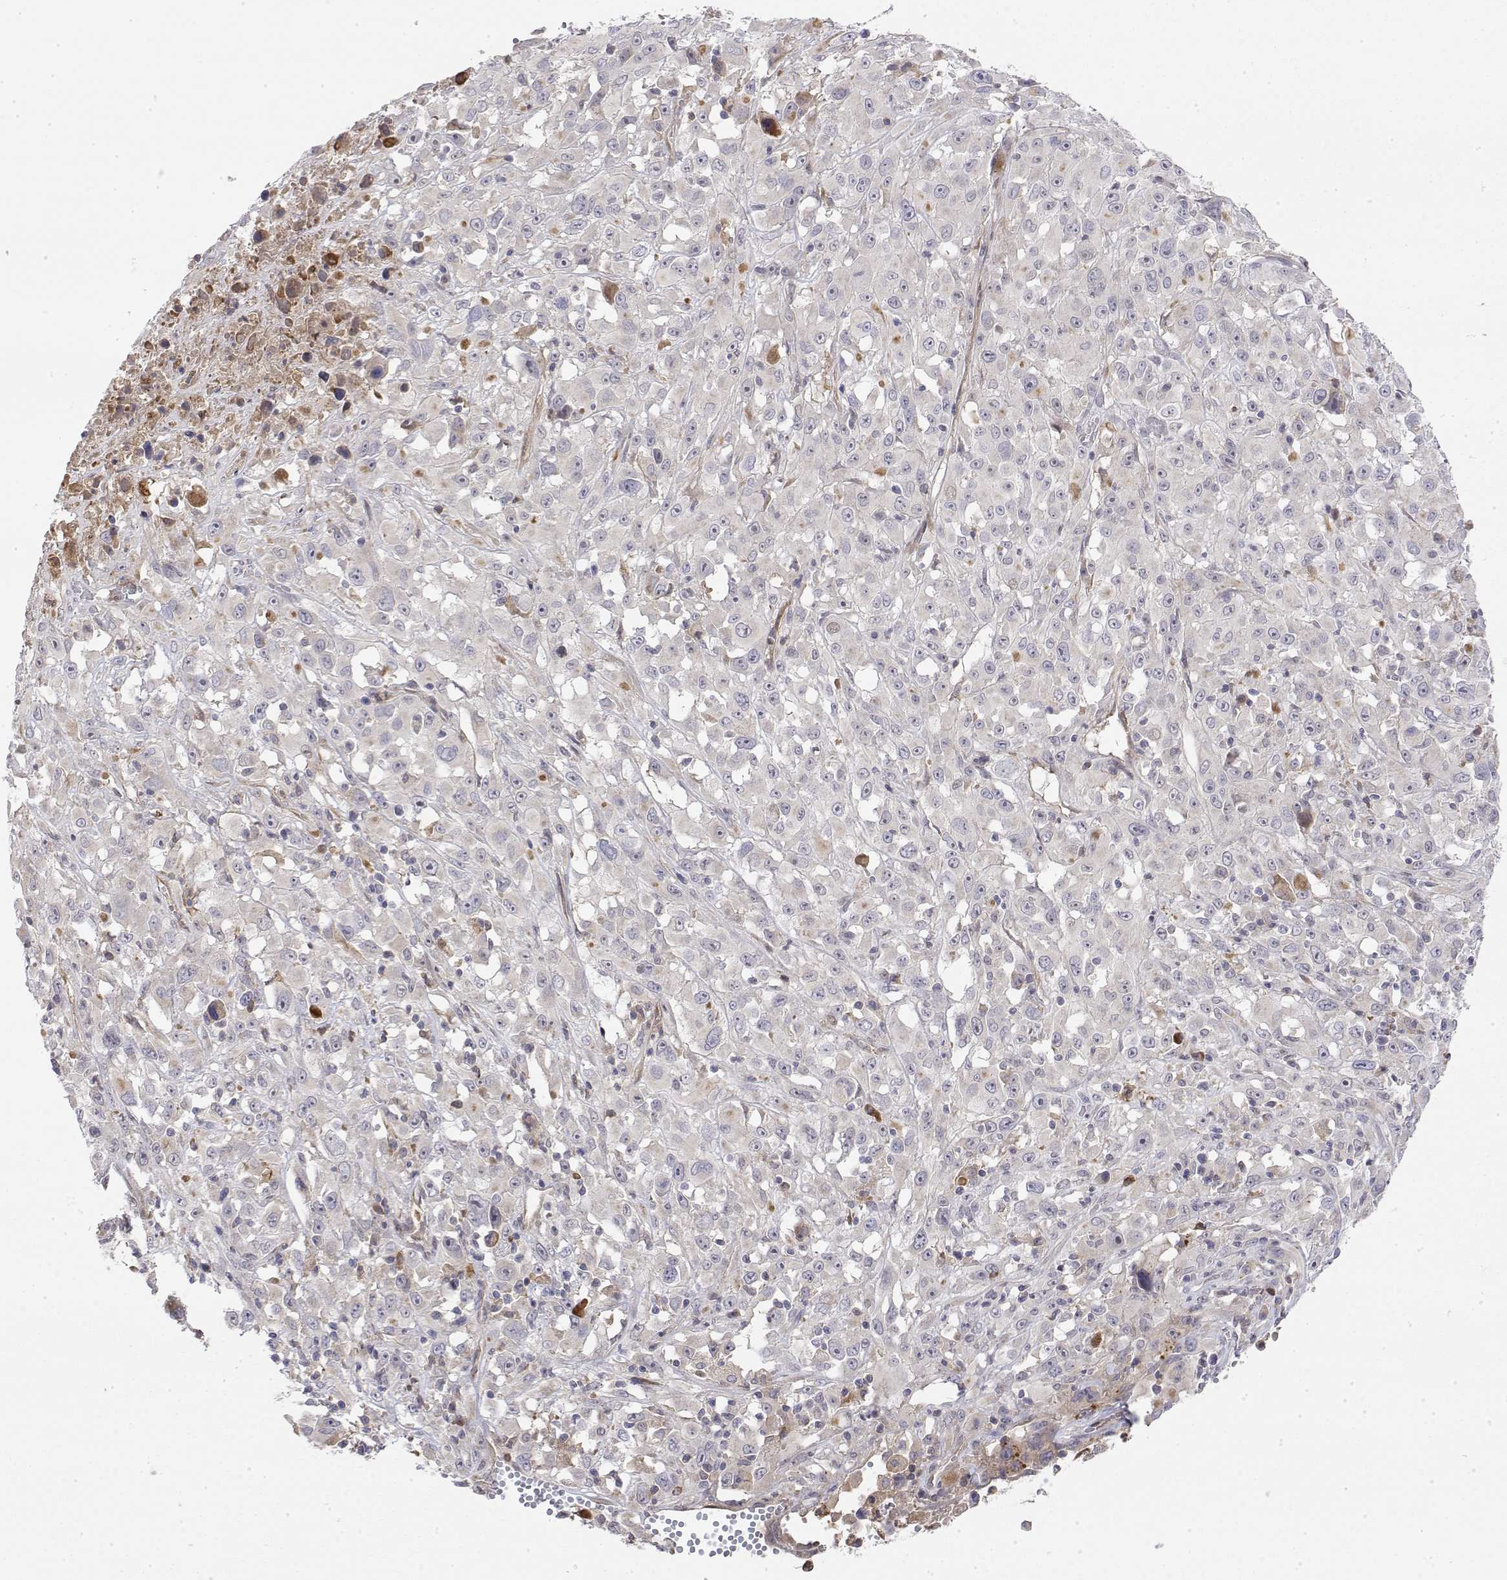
{"staining": {"intensity": "negative", "quantity": "none", "location": "none"}, "tissue": "melanoma", "cell_type": "Tumor cells", "image_type": "cancer", "snomed": [{"axis": "morphology", "description": "Malignant melanoma, Metastatic site"}, {"axis": "topography", "description": "Soft tissue"}], "caption": "Immunohistochemistry (IHC) histopathology image of neoplastic tissue: malignant melanoma (metastatic site) stained with DAB (3,3'-diaminobenzidine) displays no significant protein positivity in tumor cells.", "gene": "IGFBP4", "patient": {"sex": "male", "age": 50}}